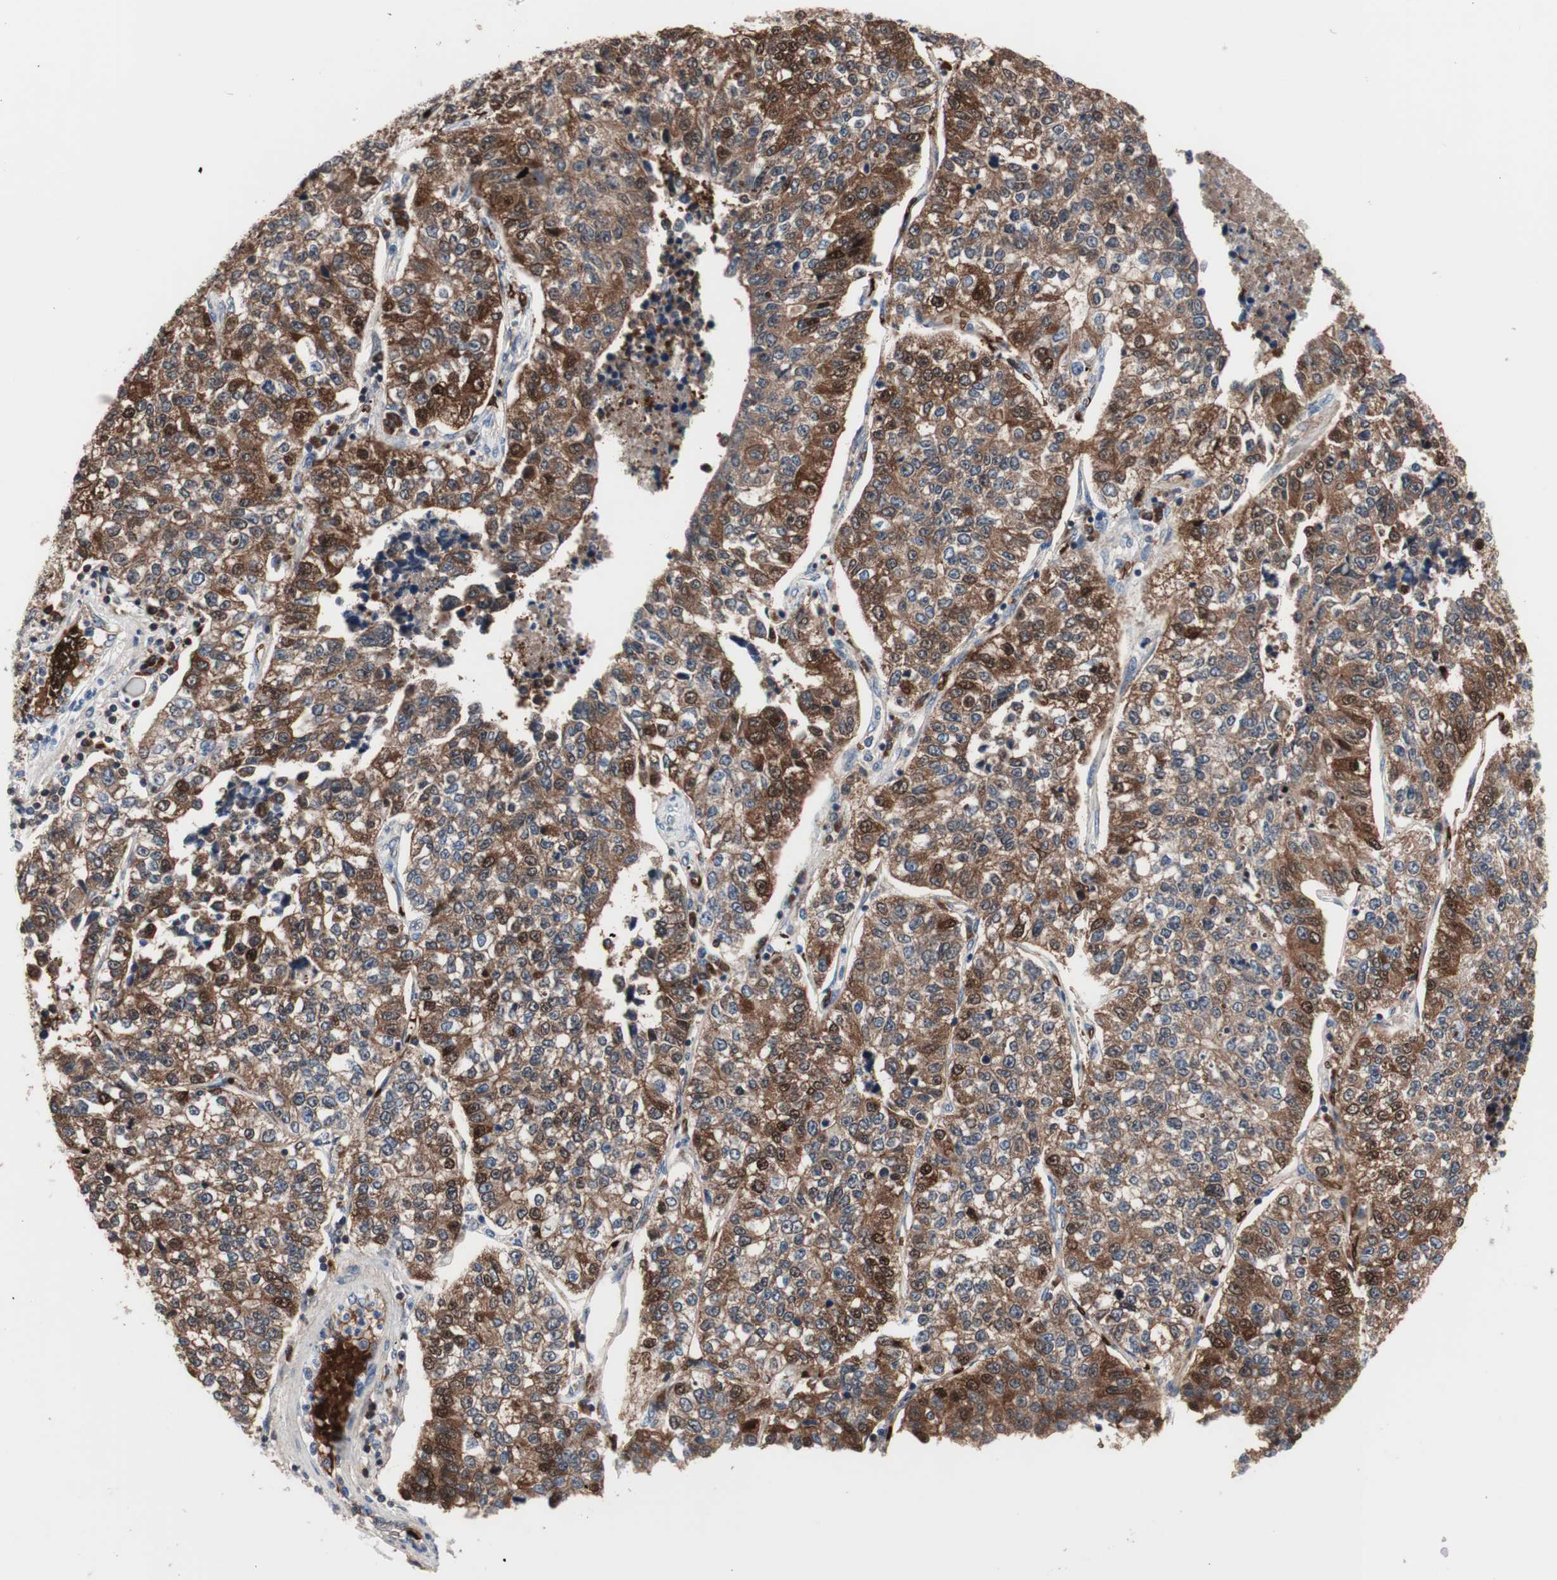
{"staining": {"intensity": "strong", "quantity": "25%-75%", "location": "cytoplasmic/membranous"}, "tissue": "lung cancer", "cell_type": "Tumor cells", "image_type": "cancer", "snomed": [{"axis": "morphology", "description": "Adenocarcinoma, NOS"}, {"axis": "topography", "description": "Lung"}], "caption": "Immunohistochemistry (IHC) of lung cancer exhibits high levels of strong cytoplasmic/membranous positivity in approximately 25%-75% of tumor cells. (DAB IHC with brightfield microscopy, high magnification).", "gene": "PRDX2", "patient": {"sex": "male", "age": 49}}